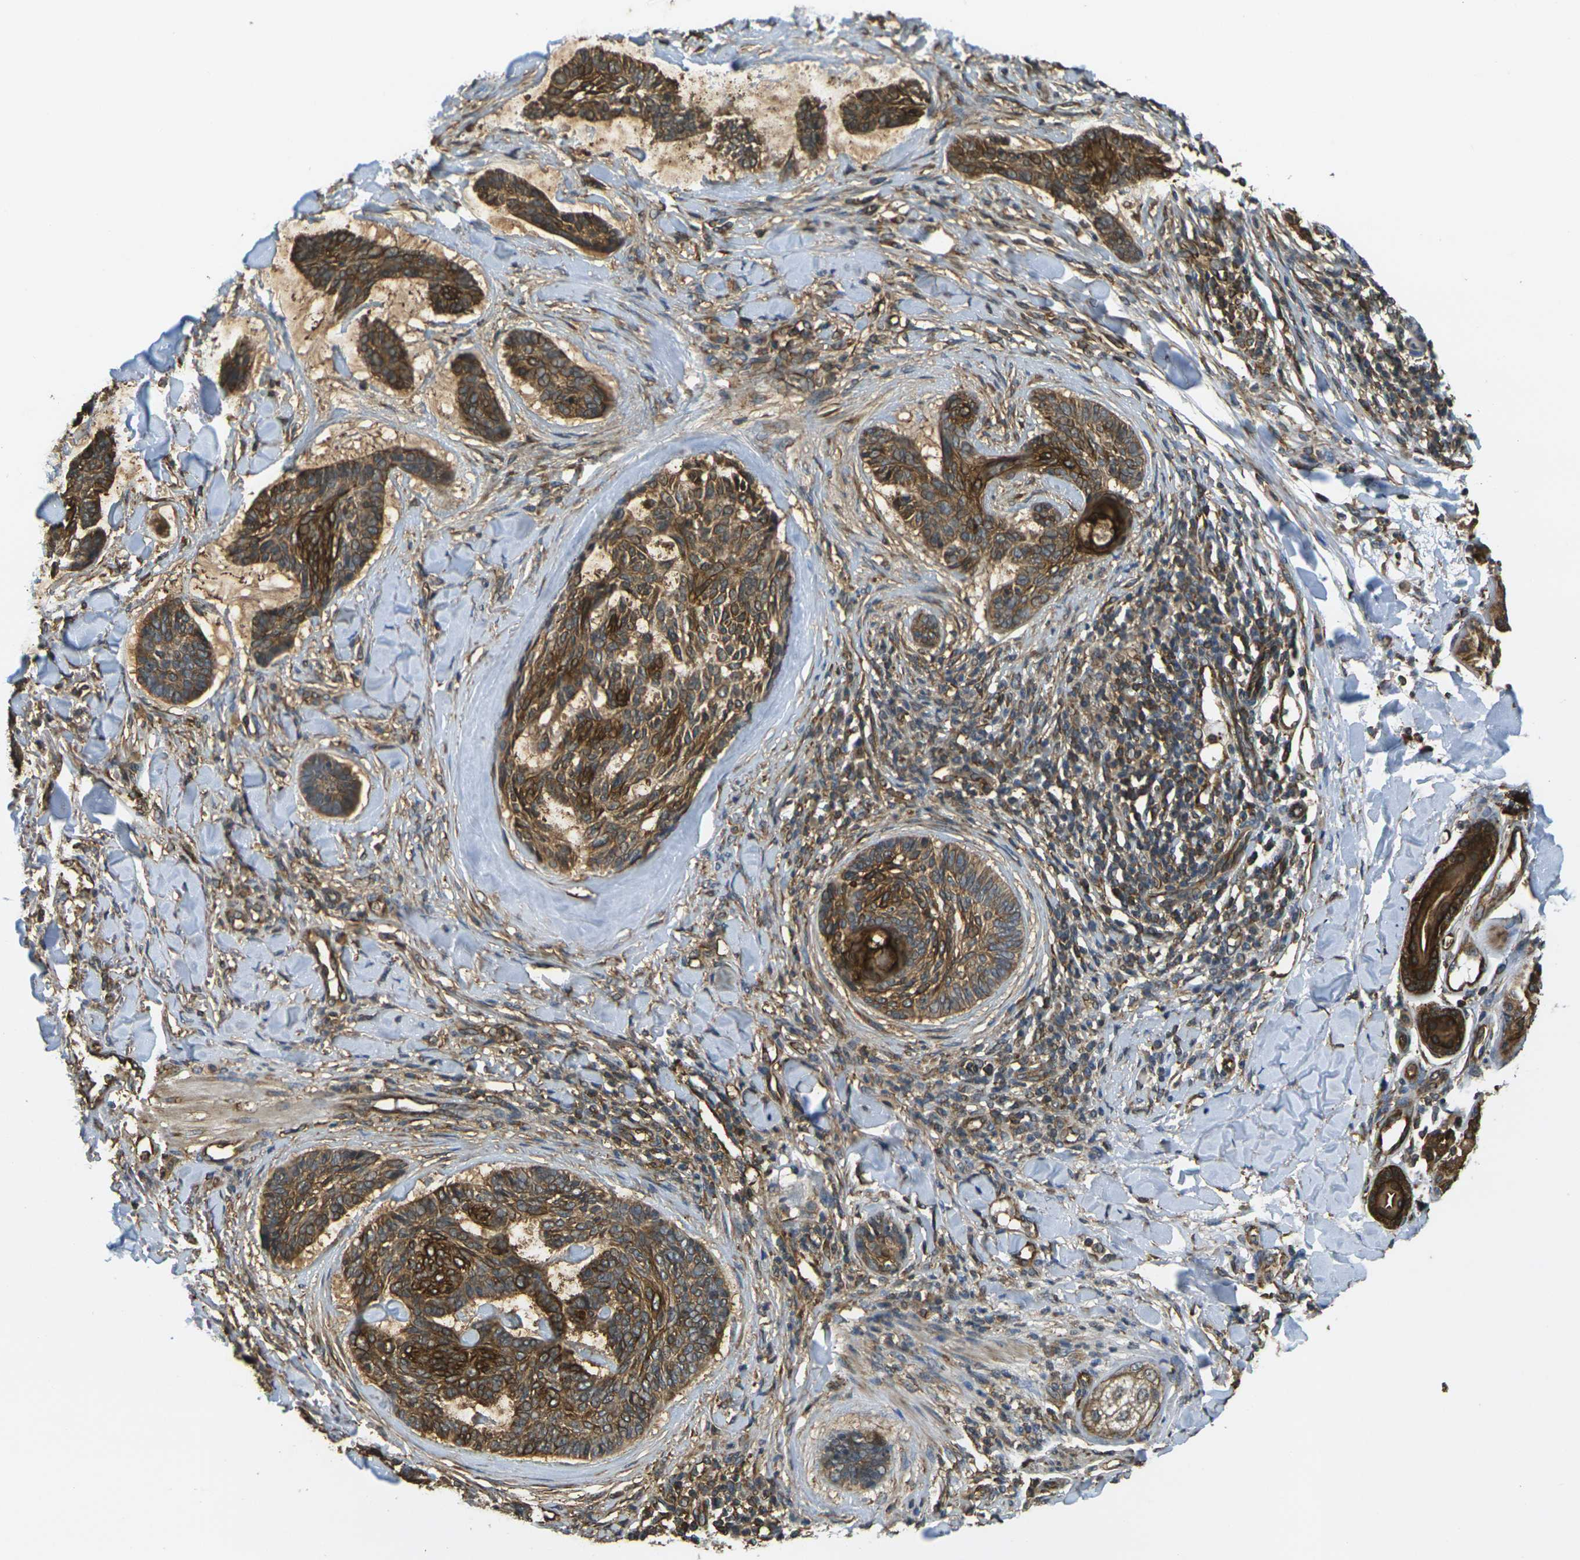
{"staining": {"intensity": "strong", "quantity": ">75%", "location": "cytoplasmic/membranous"}, "tissue": "skin cancer", "cell_type": "Tumor cells", "image_type": "cancer", "snomed": [{"axis": "morphology", "description": "Basal cell carcinoma"}, {"axis": "topography", "description": "Skin"}], "caption": "IHC image of neoplastic tissue: skin cancer stained using immunohistochemistry displays high levels of strong protein expression localized specifically in the cytoplasmic/membranous of tumor cells, appearing as a cytoplasmic/membranous brown color.", "gene": "CAST", "patient": {"sex": "male", "age": 43}}